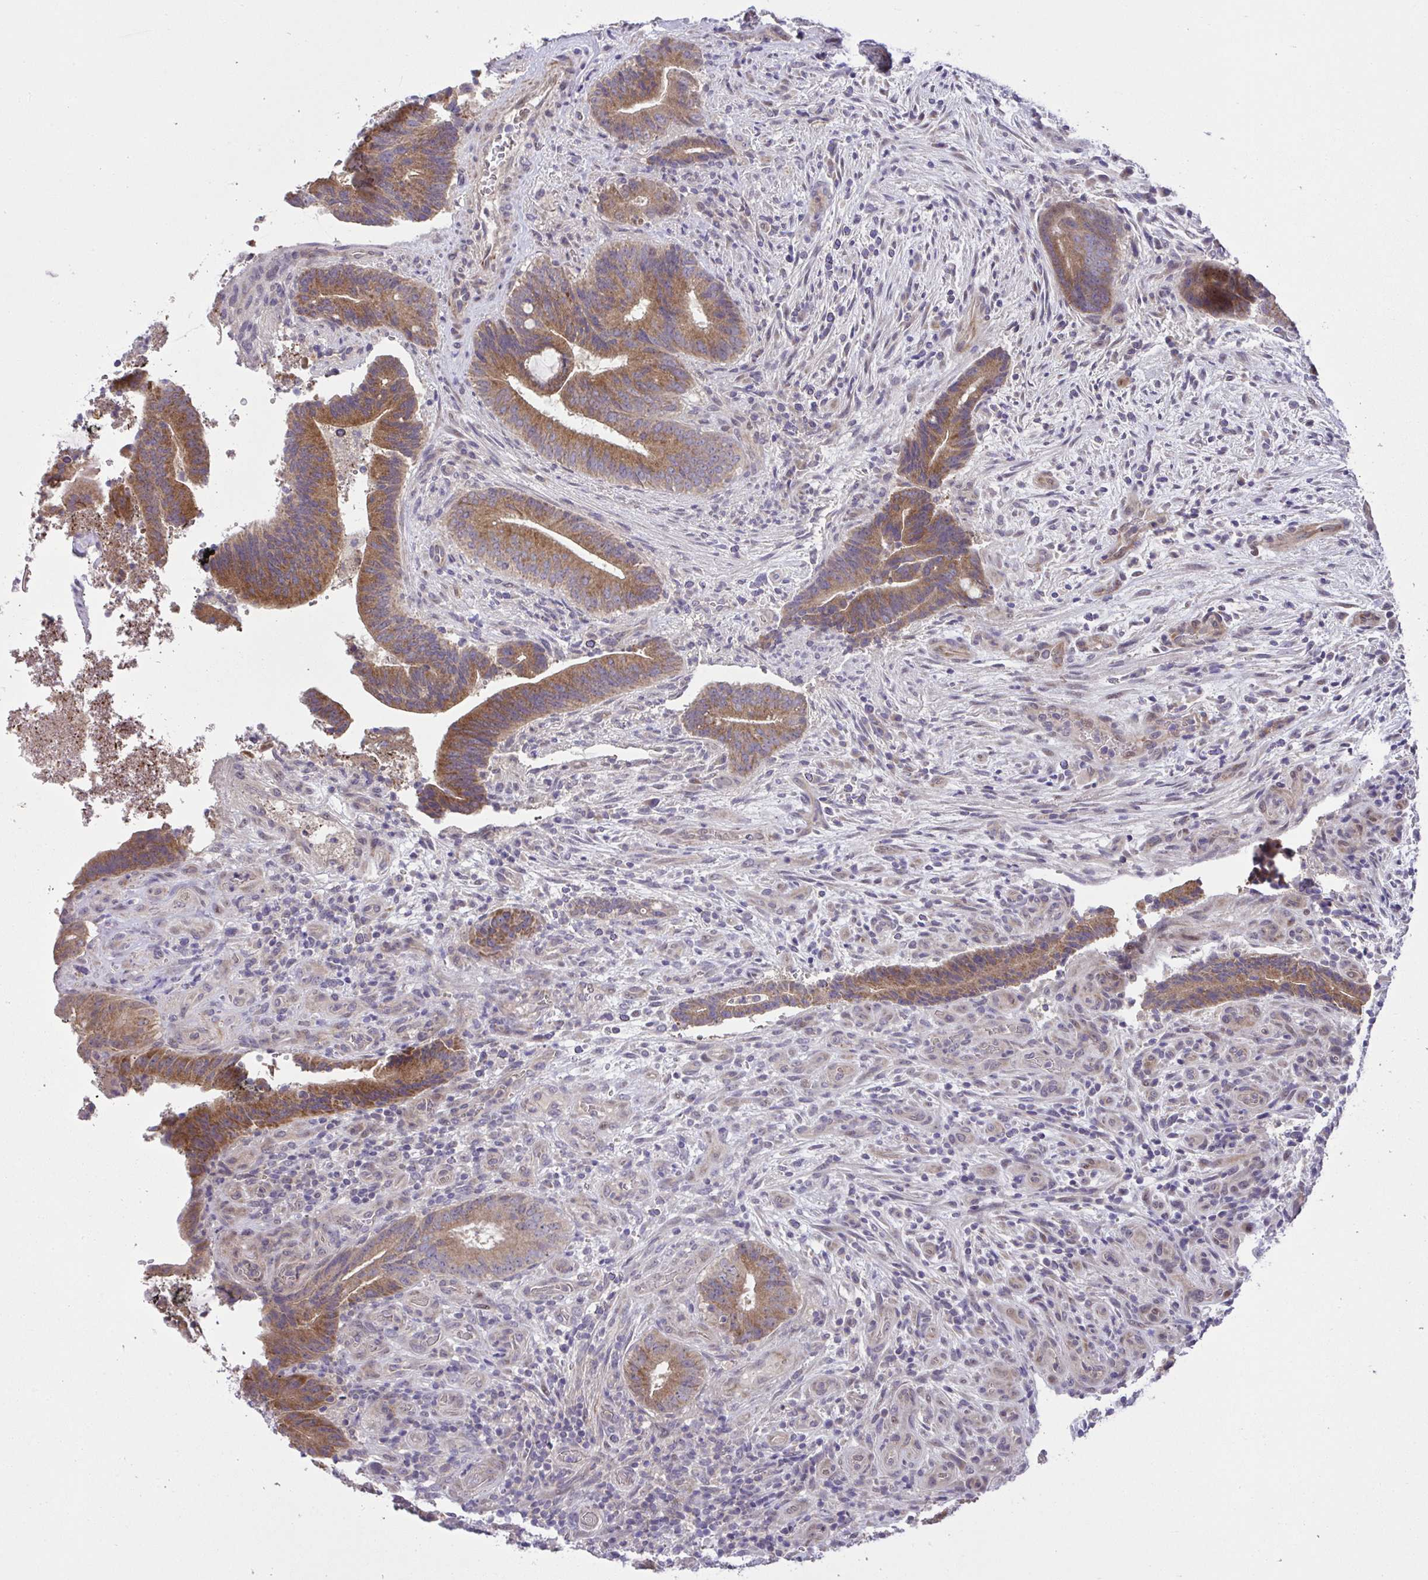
{"staining": {"intensity": "moderate", "quantity": ">75%", "location": "cytoplasmic/membranous"}, "tissue": "colorectal cancer", "cell_type": "Tumor cells", "image_type": "cancer", "snomed": [{"axis": "morphology", "description": "Adenocarcinoma, NOS"}, {"axis": "topography", "description": "Colon"}], "caption": "Immunohistochemistry photomicrograph of neoplastic tissue: adenocarcinoma (colorectal) stained using immunohistochemistry (IHC) displays medium levels of moderate protein expression localized specifically in the cytoplasmic/membranous of tumor cells, appearing as a cytoplasmic/membranous brown color.", "gene": "CHIA", "patient": {"sex": "female", "age": 43}}